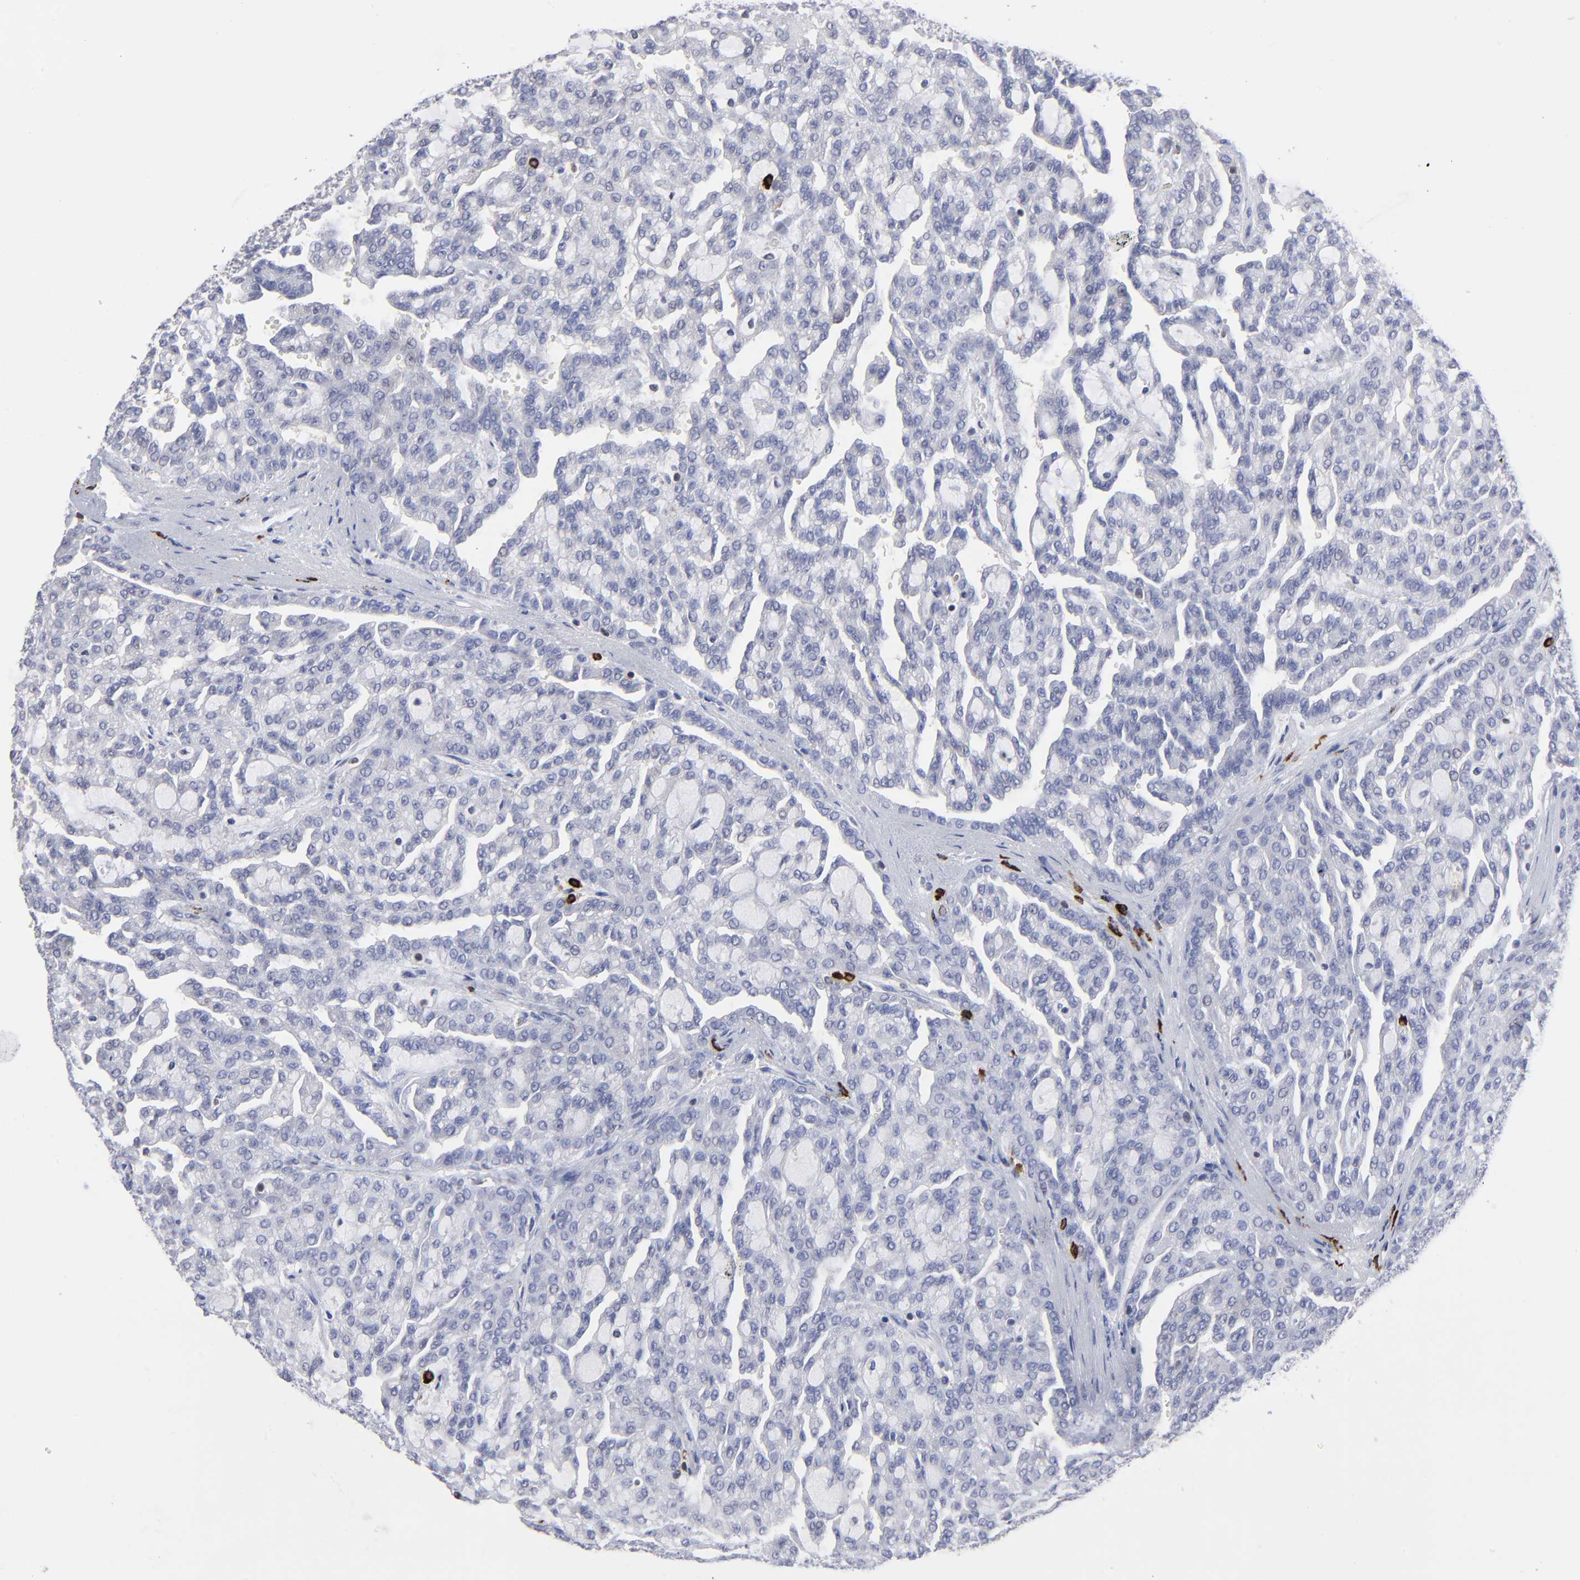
{"staining": {"intensity": "negative", "quantity": "none", "location": "none"}, "tissue": "renal cancer", "cell_type": "Tumor cells", "image_type": "cancer", "snomed": [{"axis": "morphology", "description": "Adenocarcinoma, NOS"}, {"axis": "topography", "description": "Kidney"}], "caption": "IHC of human adenocarcinoma (renal) exhibits no positivity in tumor cells. (Immunohistochemistry (ihc), brightfield microscopy, high magnification).", "gene": "TBXT", "patient": {"sex": "male", "age": 63}}